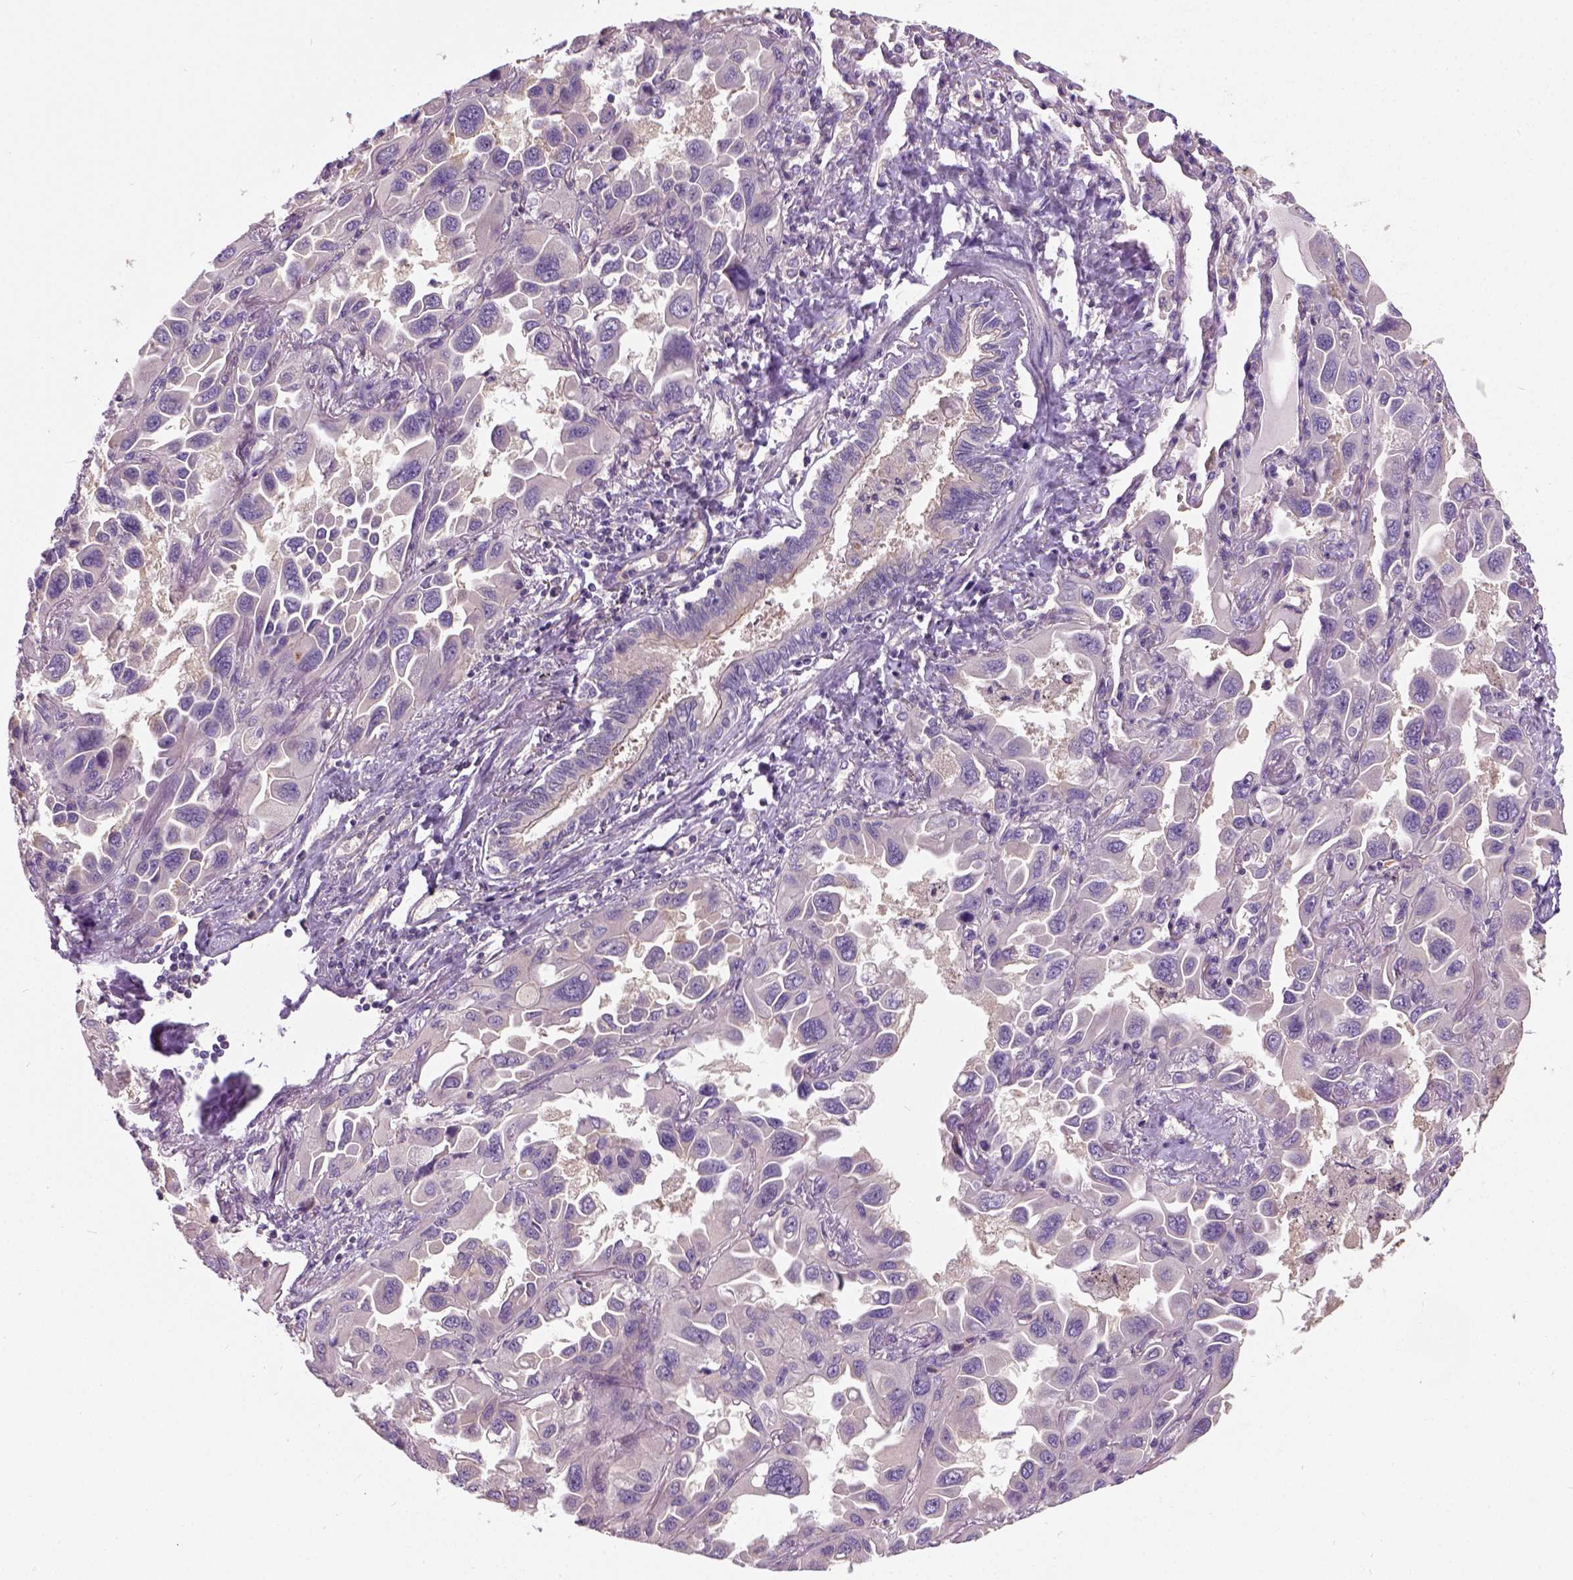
{"staining": {"intensity": "weak", "quantity": "<25%", "location": "cytoplasmic/membranous"}, "tissue": "lung cancer", "cell_type": "Tumor cells", "image_type": "cancer", "snomed": [{"axis": "morphology", "description": "Adenocarcinoma, NOS"}, {"axis": "topography", "description": "Lung"}], "caption": "Immunohistochemical staining of adenocarcinoma (lung) displays no significant staining in tumor cells. (DAB (3,3'-diaminobenzidine) IHC, high magnification).", "gene": "CRACR2A", "patient": {"sex": "male", "age": 64}}